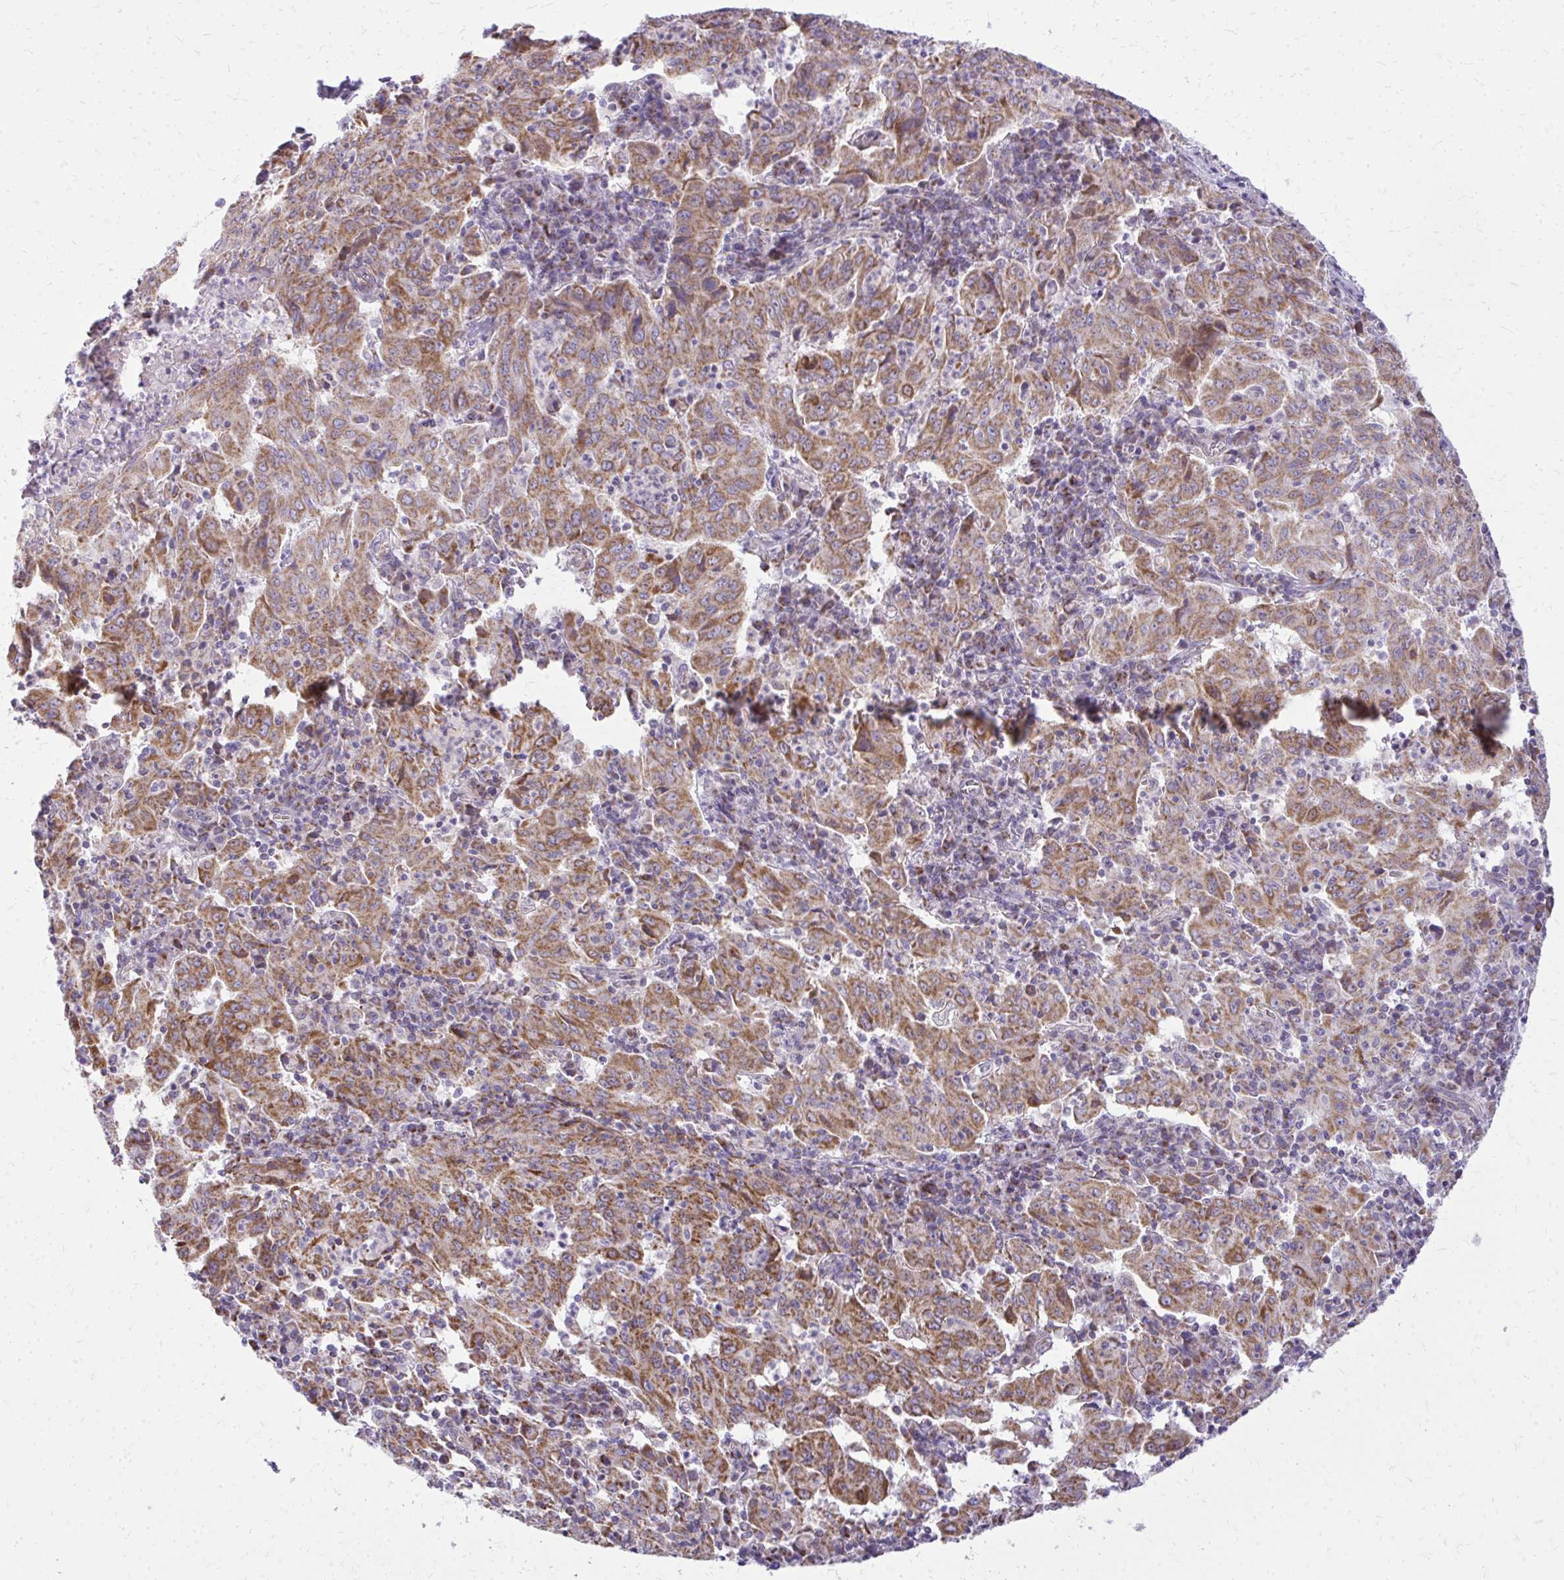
{"staining": {"intensity": "moderate", "quantity": ">75%", "location": "cytoplasmic/membranous"}, "tissue": "pancreatic cancer", "cell_type": "Tumor cells", "image_type": "cancer", "snomed": [{"axis": "morphology", "description": "Adenocarcinoma, NOS"}, {"axis": "topography", "description": "Pancreas"}], "caption": "Immunohistochemistry (IHC) staining of pancreatic cancer (adenocarcinoma), which displays medium levels of moderate cytoplasmic/membranous positivity in about >75% of tumor cells indicating moderate cytoplasmic/membranous protein expression. The staining was performed using DAB (brown) for protein detection and nuclei were counterstained in hematoxylin (blue).", "gene": "IFIT1", "patient": {"sex": "male", "age": 63}}